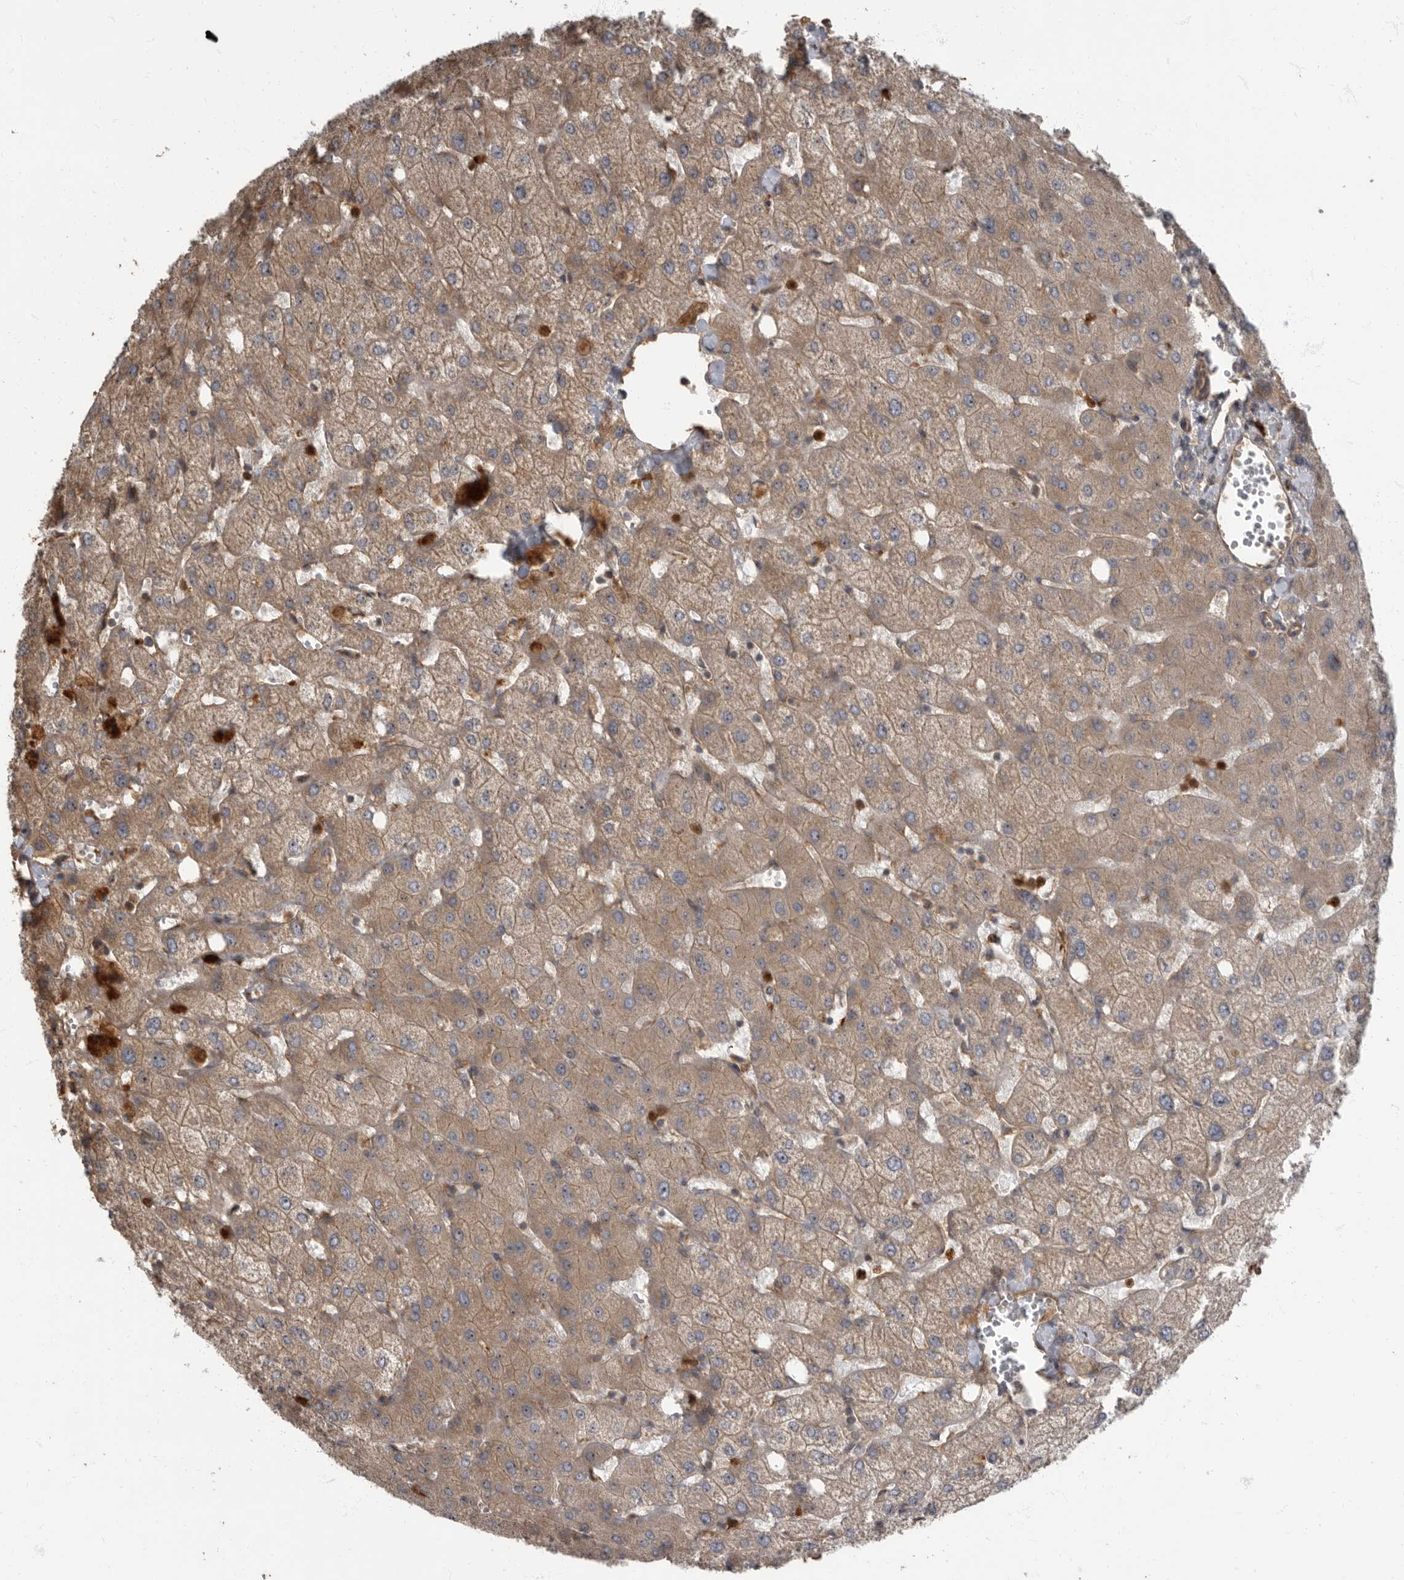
{"staining": {"intensity": "weak", "quantity": ">75%", "location": "cytoplasmic/membranous"}, "tissue": "liver", "cell_type": "Cholangiocytes", "image_type": "normal", "snomed": [{"axis": "morphology", "description": "Normal tissue, NOS"}, {"axis": "topography", "description": "Liver"}], "caption": "A micrograph showing weak cytoplasmic/membranous staining in about >75% of cholangiocytes in normal liver, as visualized by brown immunohistochemical staining.", "gene": "DAAM1", "patient": {"sex": "female", "age": 54}}